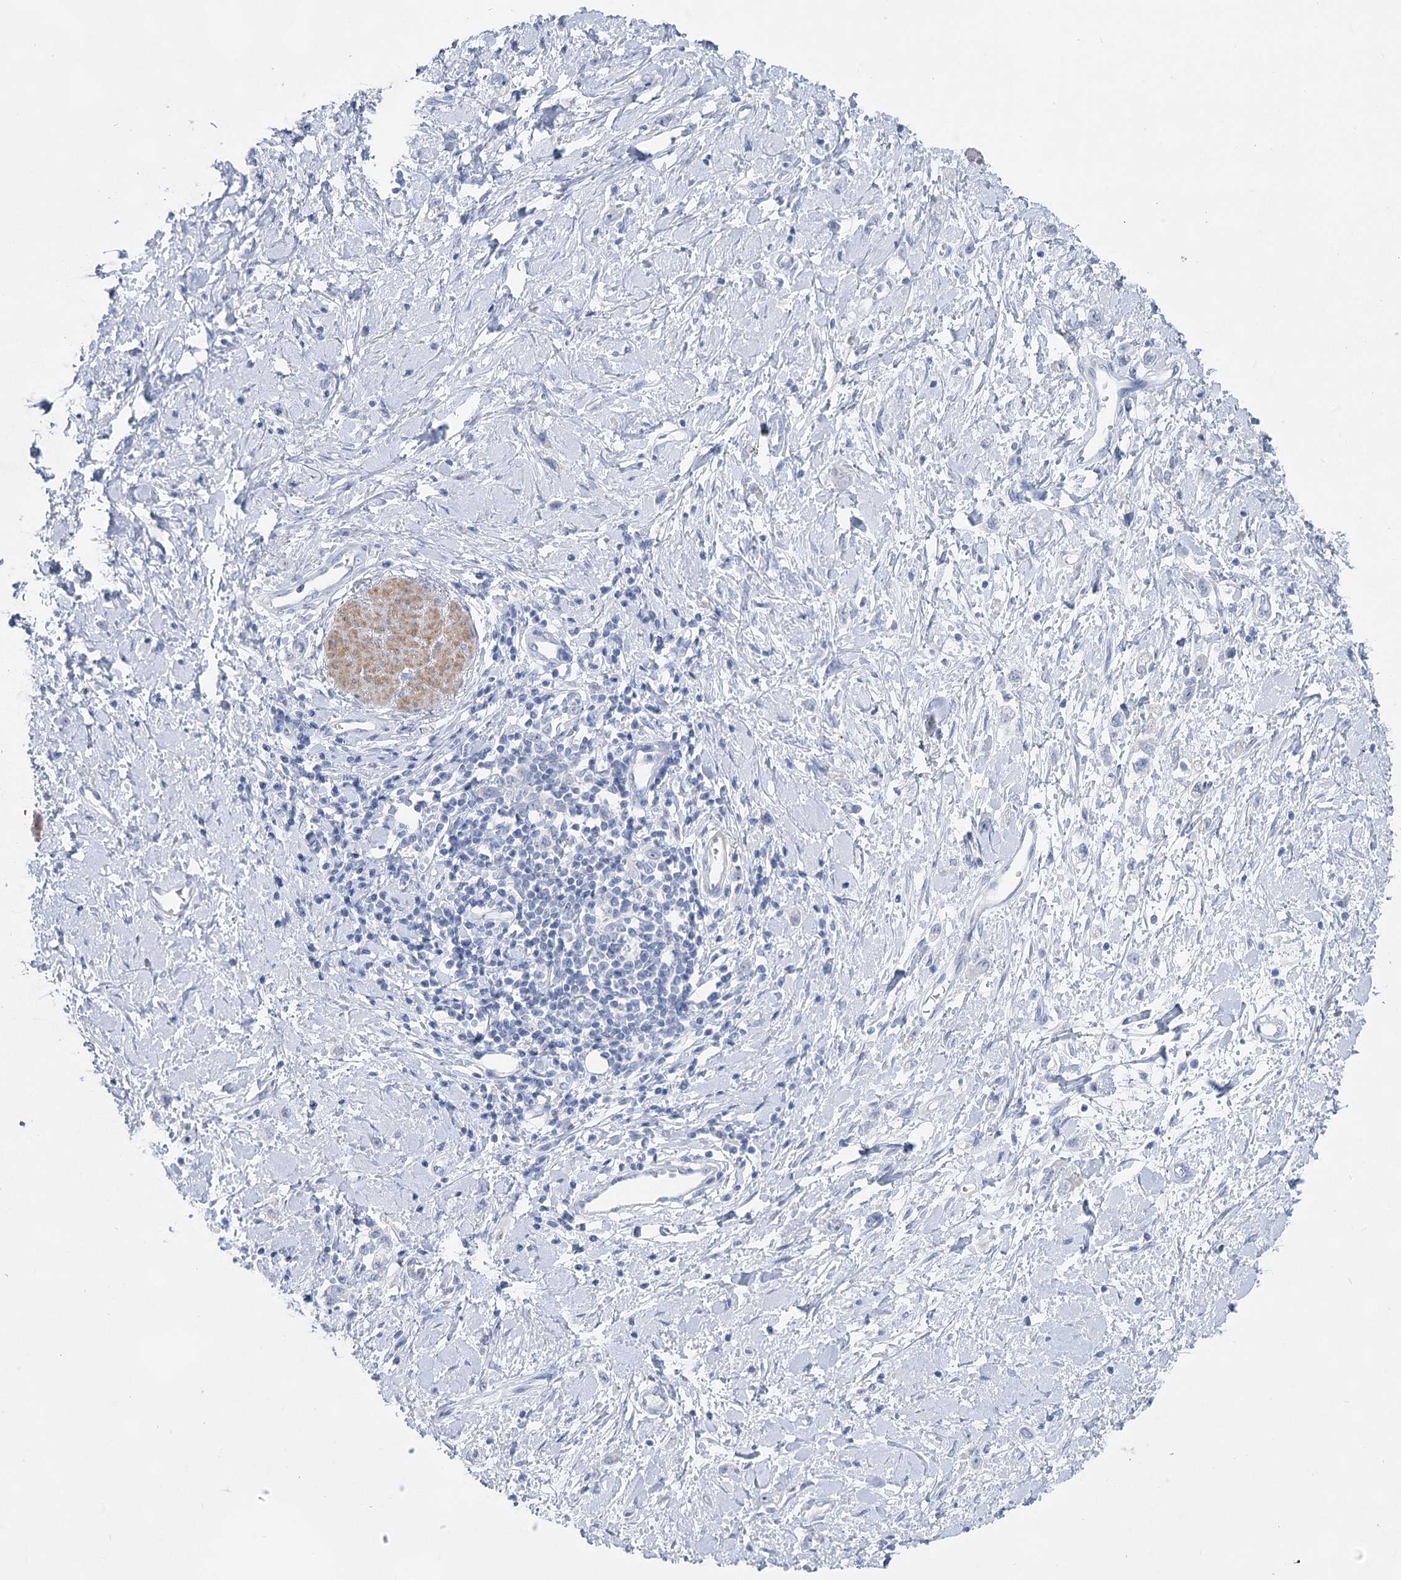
{"staining": {"intensity": "negative", "quantity": "none", "location": "none"}, "tissue": "stomach cancer", "cell_type": "Tumor cells", "image_type": "cancer", "snomed": [{"axis": "morphology", "description": "Adenocarcinoma, NOS"}, {"axis": "topography", "description": "Stomach"}], "caption": "High magnification brightfield microscopy of stomach cancer stained with DAB (brown) and counterstained with hematoxylin (blue): tumor cells show no significant staining.", "gene": "WDR74", "patient": {"sex": "female", "age": 76}}